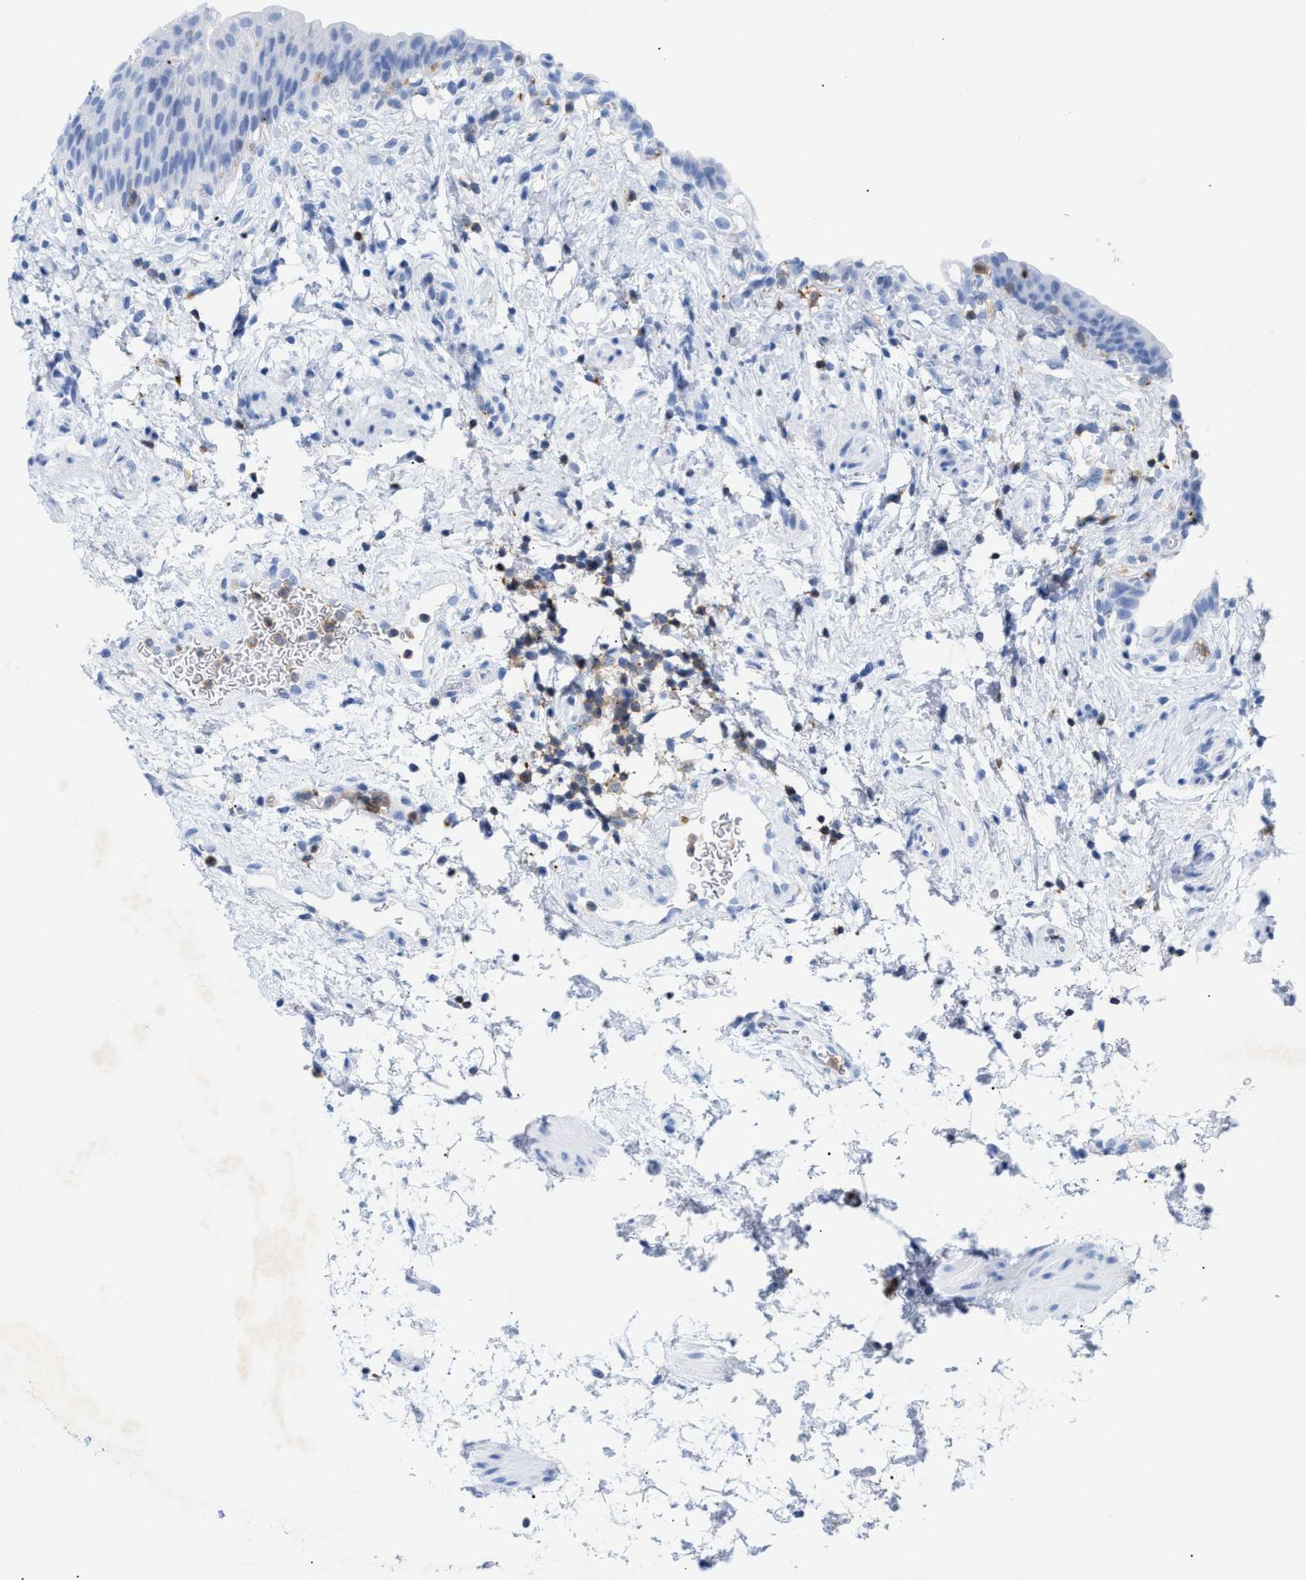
{"staining": {"intensity": "negative", "quantity": "none", "location": "none"}, "tissue": "urinary bladder", "cell_type": "Urothelial cells", "image_type": "normal", "snomed": [{"axis": "morphology", "description": "Normal tissue, NOS"}, {"axis": "topography", "description": "Urinary bladder"}], "caption": "An immunohistochemistry (IHC) image of unremarkable urinary bladder is shown. There is no staining in urothelial cells of urinary bladder.", "gene": "LCP1", "patient": {"sex": "male", "age": 37}}